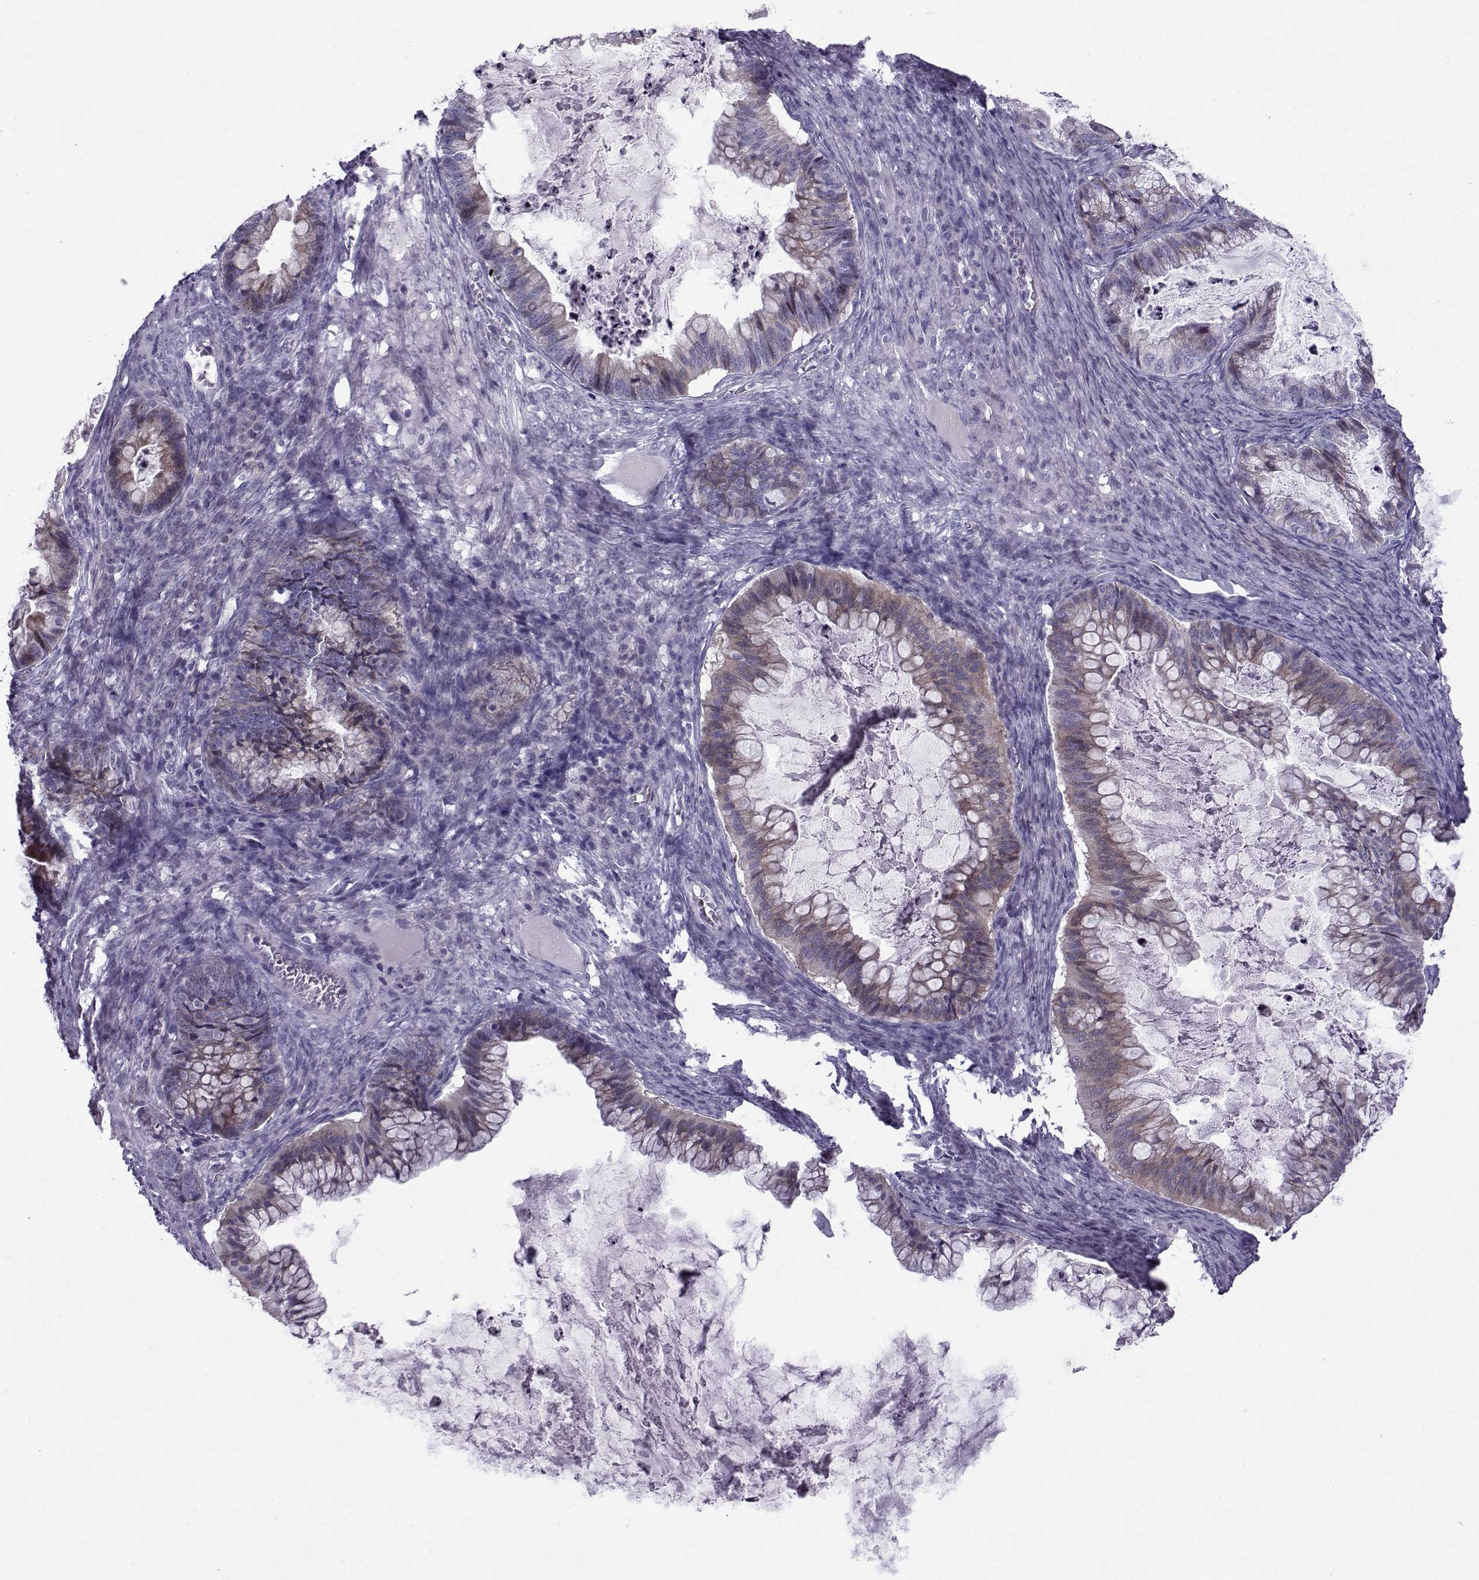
{"staining": {"intensity": "weak", "quantity": "25%-75%", "location": "cytoplasmic/membranous"}, "tissue": "ovarian cancer", "cell_type": "Tumor cells", "image_type": "cancer", "snomed": [{"axis": "morphology", "description": "Cystadenocarcinoma, mucinous, NOS"}, {"axis": "topography", "description": "Ovary"}], "caption": "An immunohistochemistry photomicrograph of neoplastic tissue is shown. Protein staining in brown shows weak cytoplasmic/membranous positivity in mucinous cystadenocarcinoma (ovarian) within tumor cells.", "gene": "DMRT3", "patient": {"sex": "female", "age": 57}}